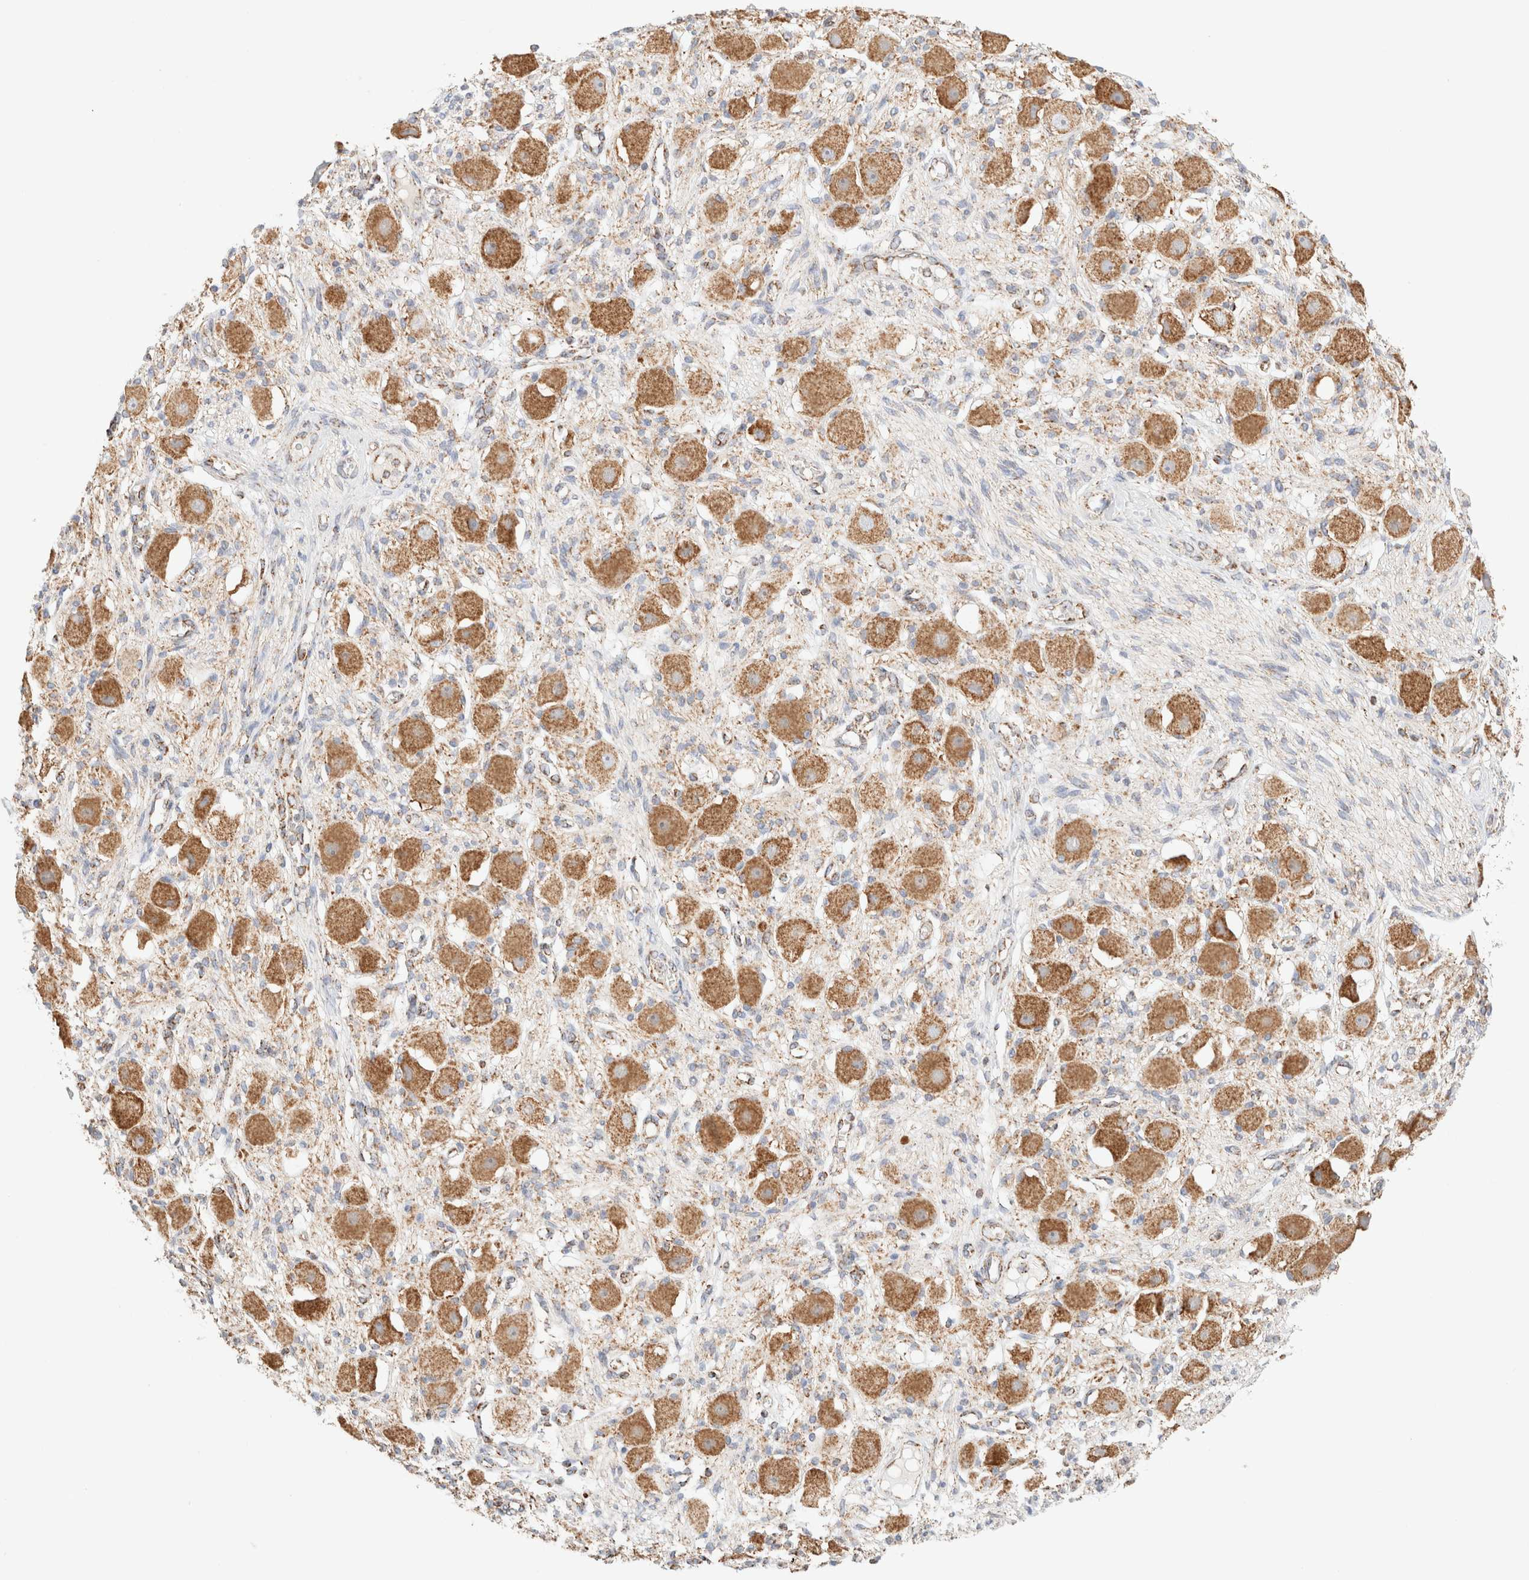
{"staining": {"intensity": "weak", "quantity": ">75%", "location": "cytoplasmic/membranous"}, "tissue": "adipose tissue", "cell_type": "Adipocytes", "image_type": "normal", "snomed": [{"axis": "morphology", "description": "Normal tissue, NOS"}, {"axis": "topography", "description": "Kidney"}, {"axis": "topography", "description": "Peripheral nerve tissue"}], "caption": "Immunohistochemistry photomicrograph of benign adipose tissue: adipose tissue stained using IHC displays low levels of weak protein expression localized specifically in the cytoplasmic/membranous of adipocytes, appearing as a cytoplasmic/membranous brown color.", "gene": "PHB2", "patient": {"sex": "male", "age": 7}}